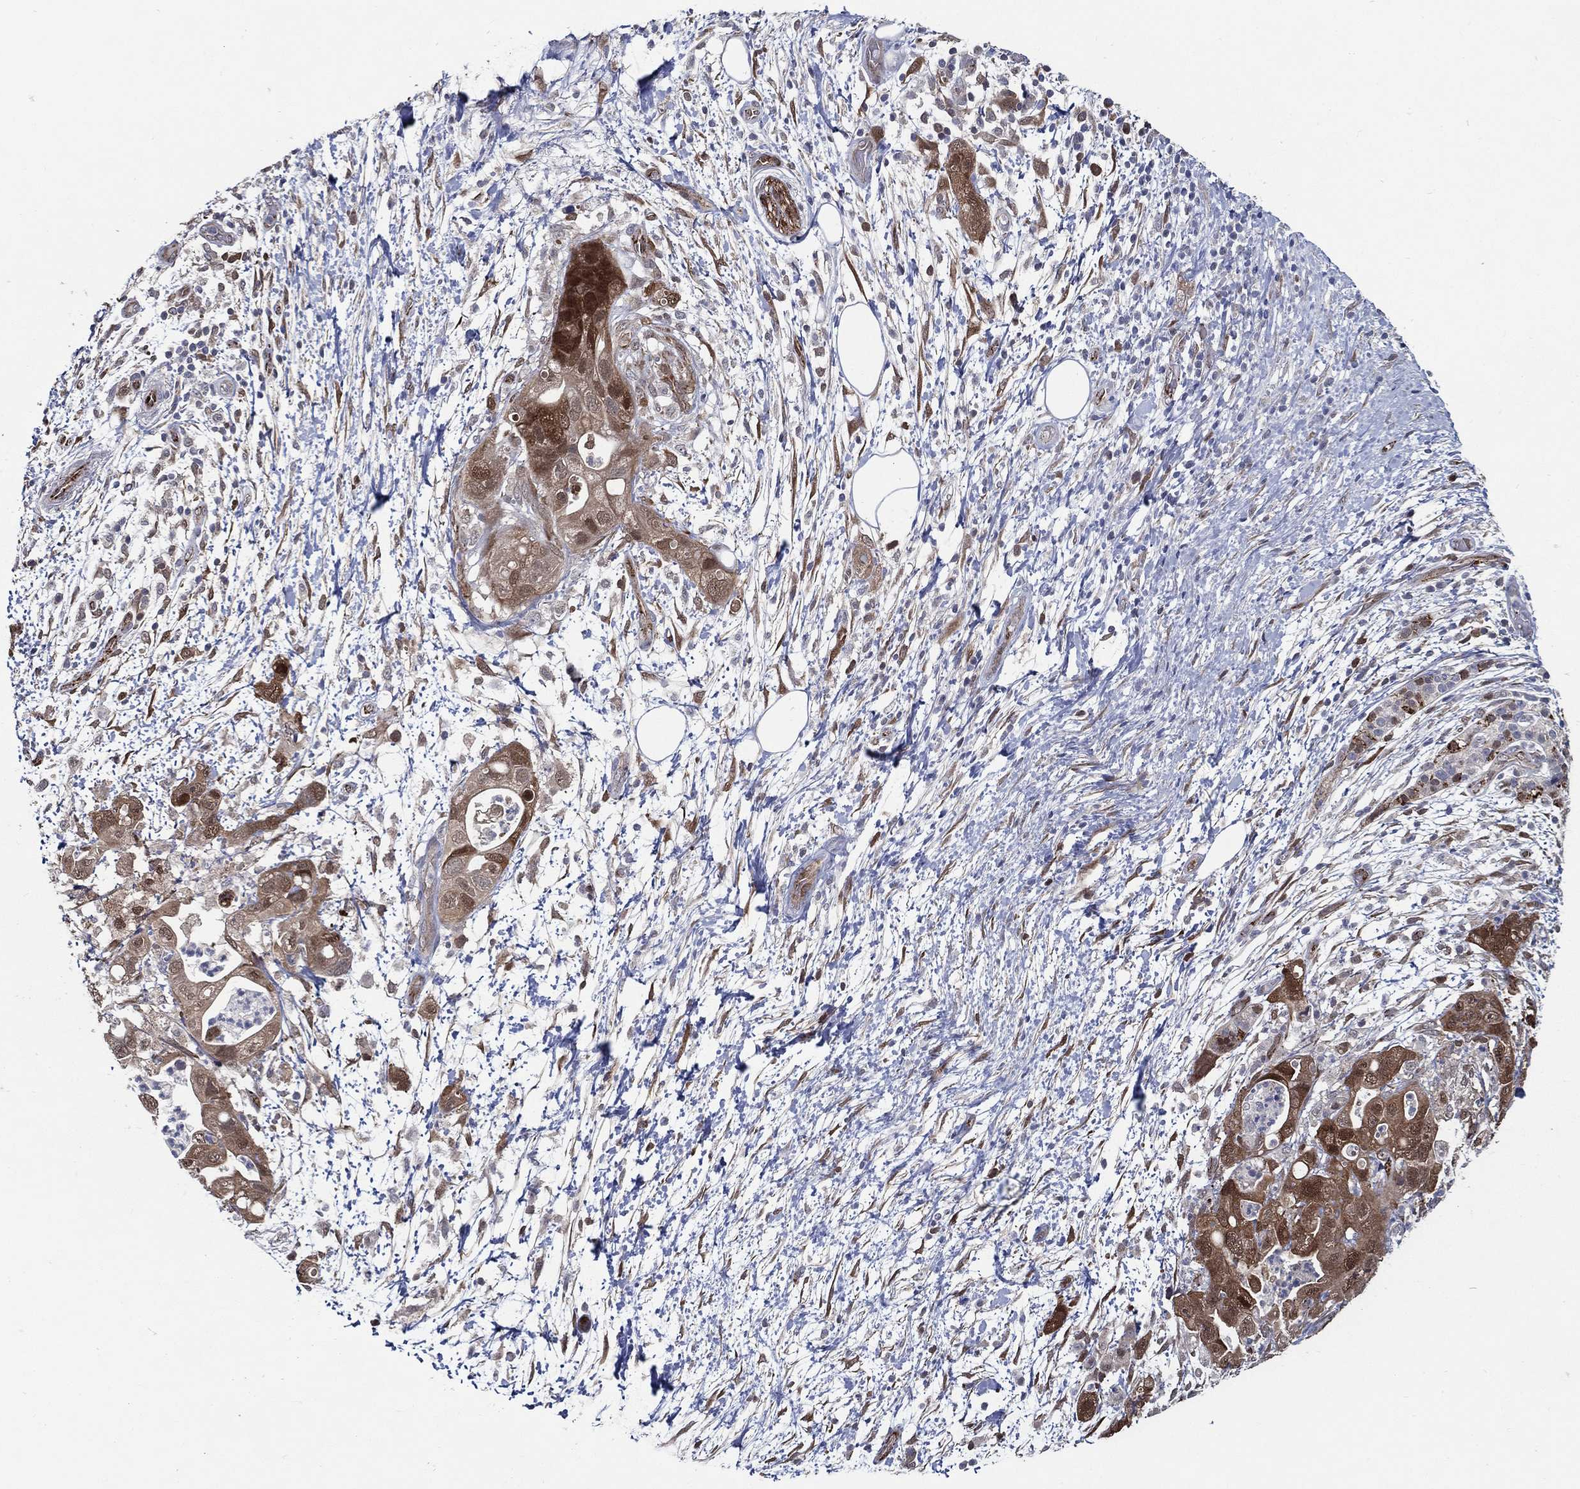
{"staining": {"intensity": "weak", "quantity": "25%-75%", "location": "cytoplasmic/membranous"}, "tissue": "pancreatic cancer", "cell_type": "Tumor cells", "image_type": "cancer", "snomed": [{"axis": "morphology", "description": "Adenocarcinoma, NOS"}, {"axis": "topography", "description": "Pancreas"}], "caption": "Immunohistochemical staining of human pancreatic cancer (adenocarcinoma) displays low levels of weak cytoplasmic/membranous protein expression in about 25%-75% of tumor cells.", "gene": "ARHGAP11A", "patient": {"sex": "female", "age": 72}}